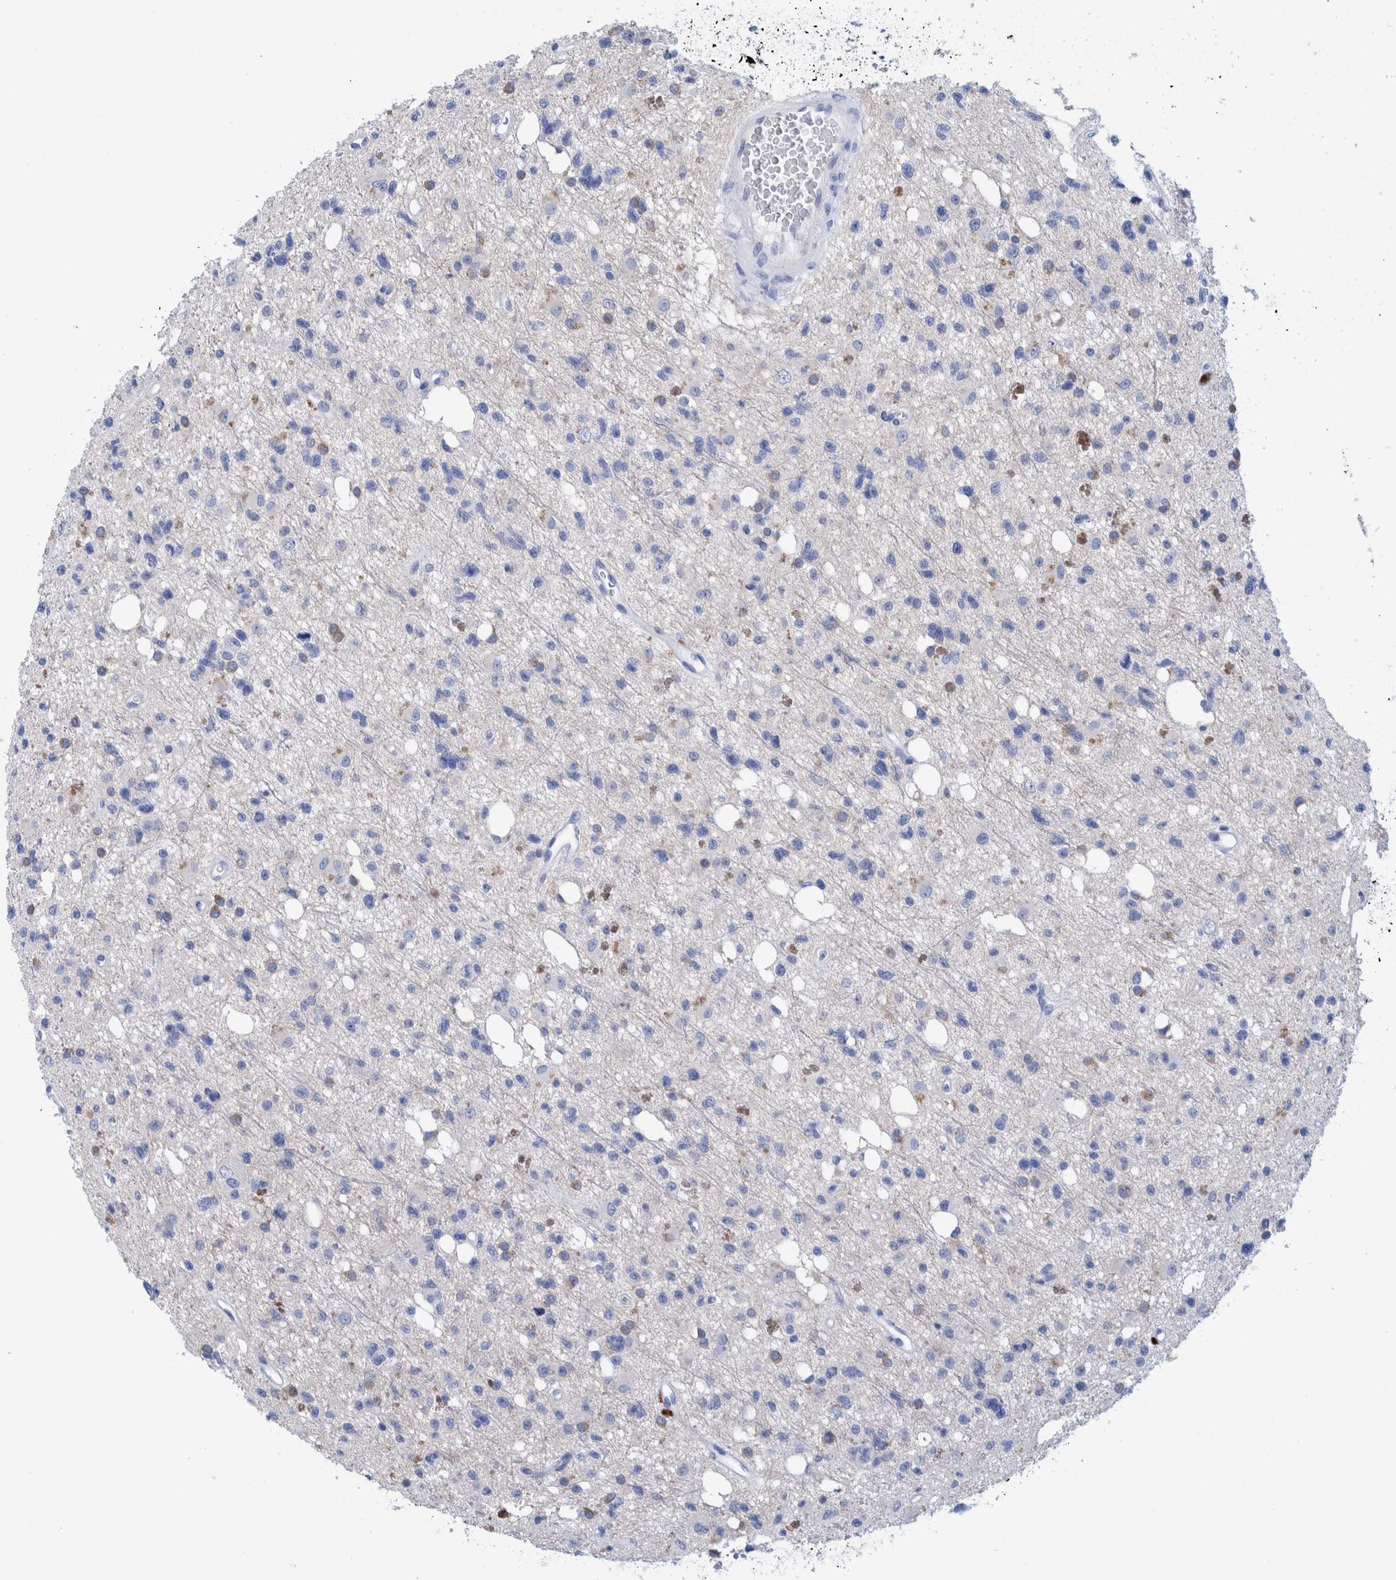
{"staining": {"intensity": "negative", "quantity": "none", "location": "none"}, "tissue": "glioma", "cell_type": "Tumor cells", "image_type": "cancer", "snomed": [{"axis": "morphology", "description": "Glioma, malignant, High grade"}, {"axis": "topography", "description": "Brain"}], "caption": "Human malignant glioma (high-grade) stained for a protein using immunohistochemistry (IHC) reveals no expression in tumor cells.", "gene": "PERP", "patient": {"sex": "female", "age": 62}}